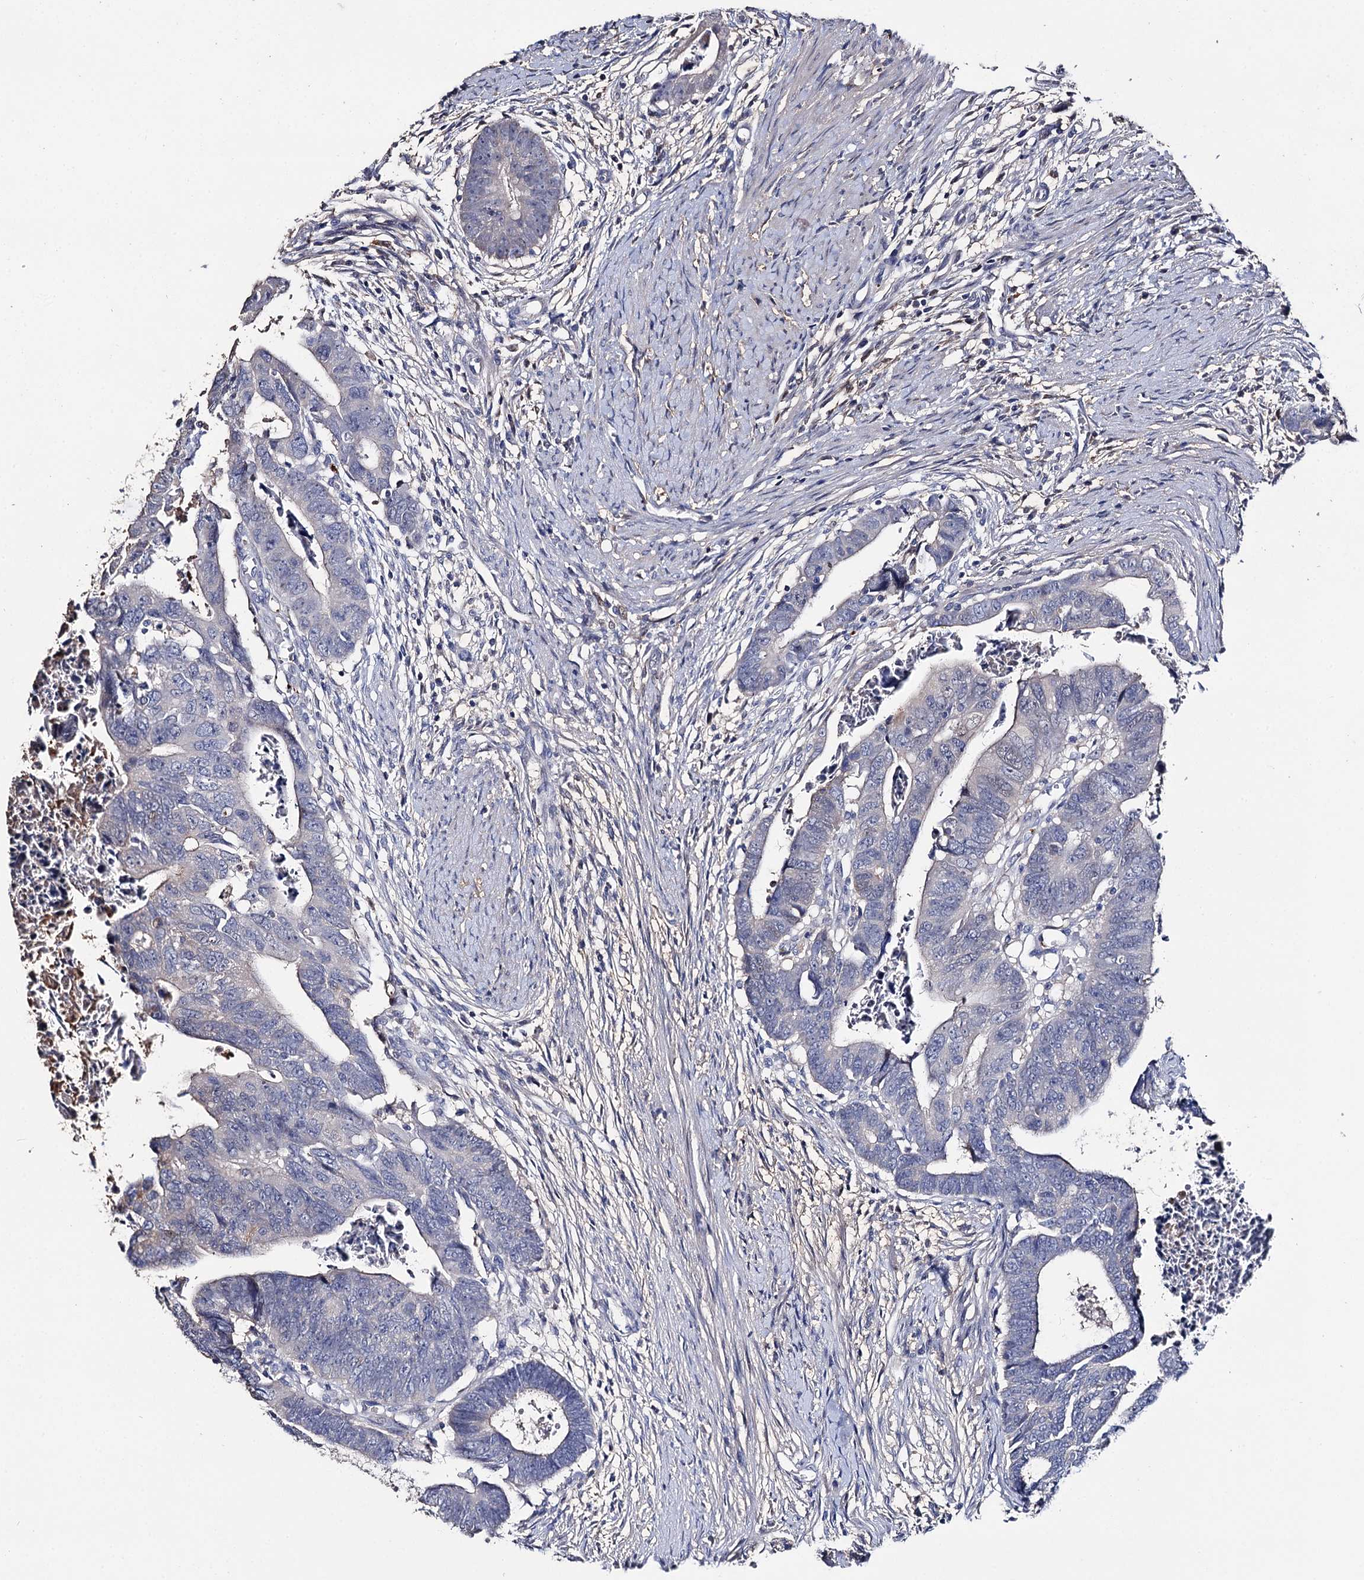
{"staining": {"intensity": "negative", "quantity": "none", "location": "none"}, "tissue": "colorectal cancer", "cell_type": "Tumor cells", "image_type": "cancer", "snomed": [{"axis": "morphology", "description": "Adenocarcinoma, NOS"}, {"axis": "topography", "description": "Rectum"}], "caption": "Image shows no protein staining in tumor cells of colorectal cancer (adenocarcinoma) tissue.", "gene": "DNAH6", "patient": {"sex": "female", "age": 65}}